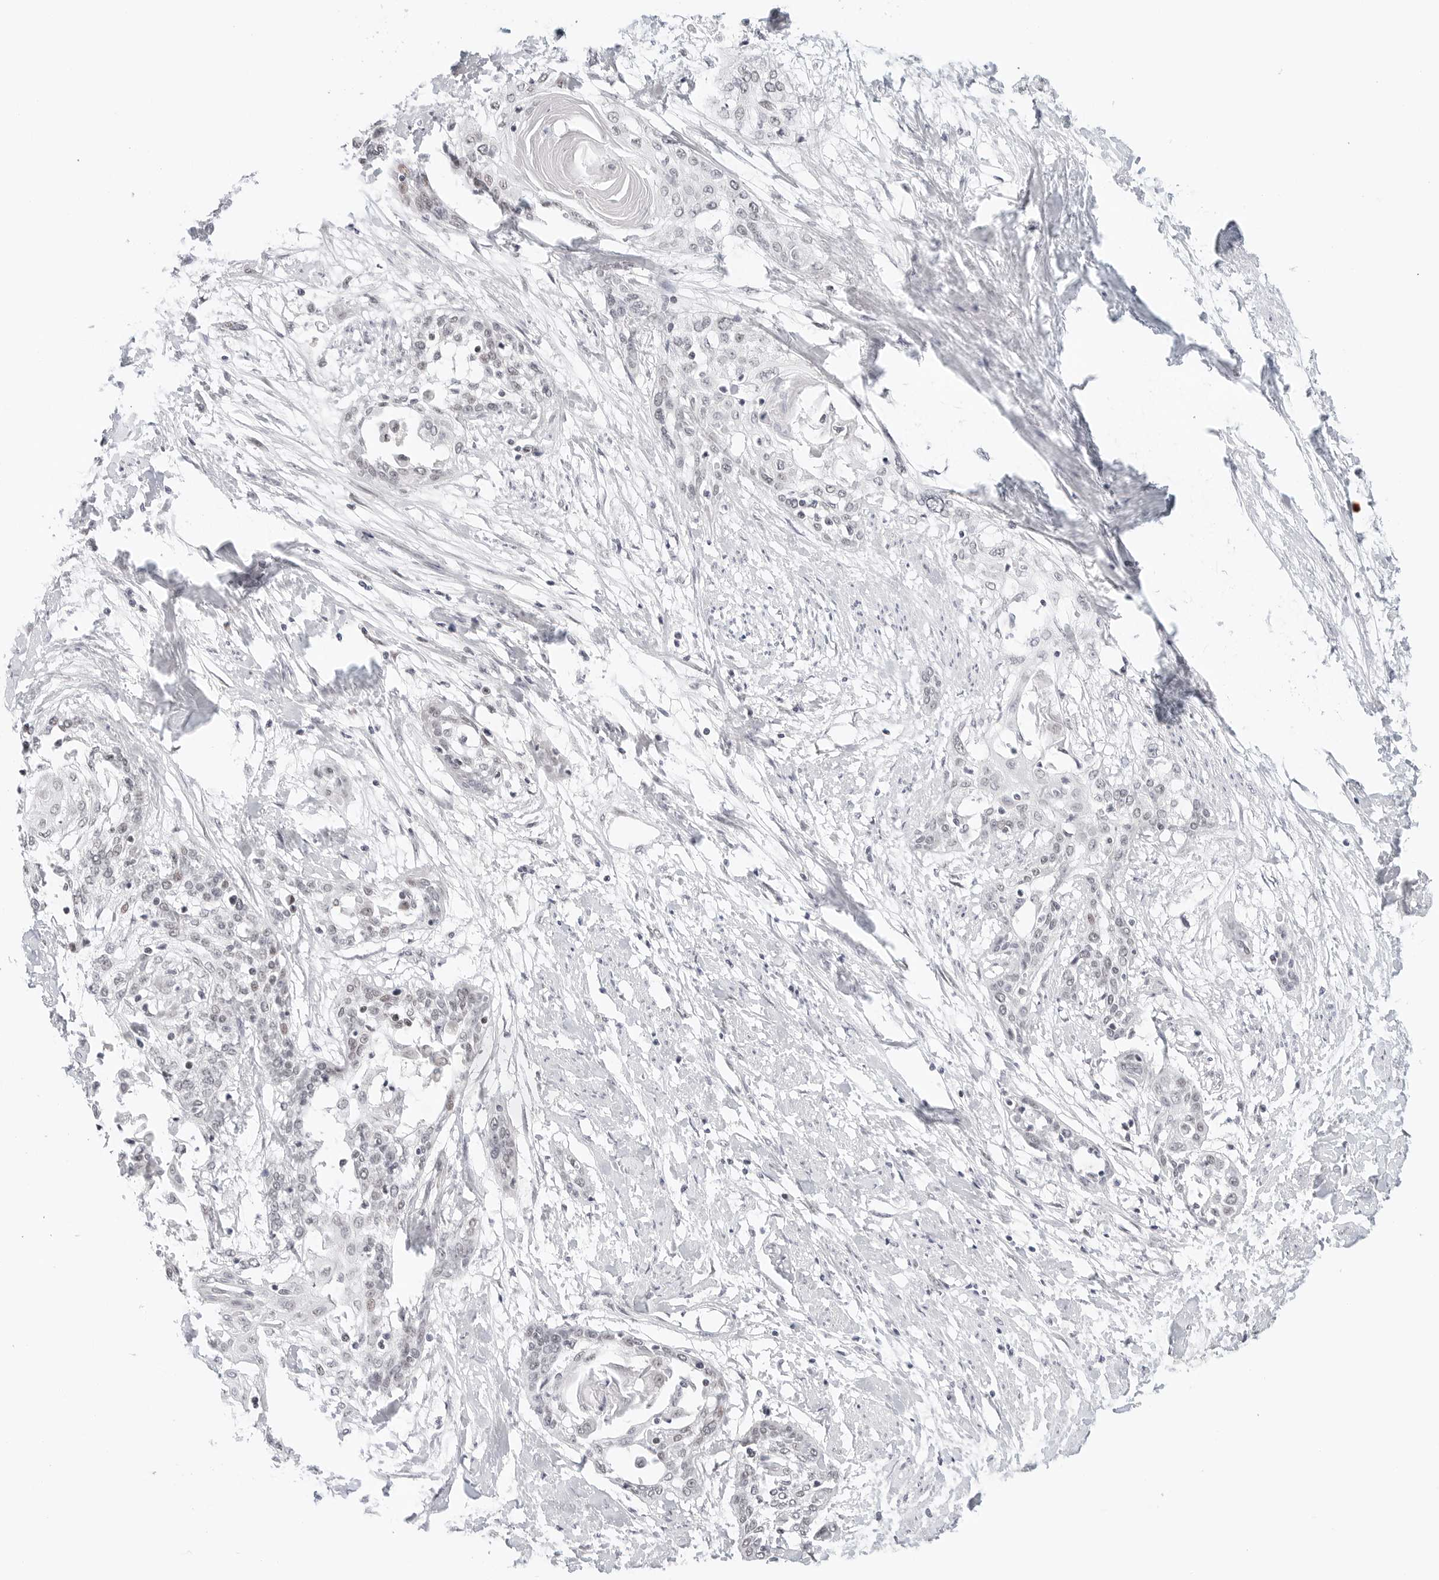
{"staining": {"intensity": "negative", "quantity": "none", "location": "none"}, "tissue": "cervical cancer", "cell_type": "Tumor cells", "image_type": "cancer", "snomed": [{"axis": "morphology", "description": "Squamous cell carcinoma, NOS"}, {"axis": "topography", "description": "Cervix"}], "caption": "Tumor cells are negative for protein expression in human squamous cell carcinoma (cervical). The staining was performed using DAB to visualize the protein expression in brown, while the nuclei were stained in blue with hematoxylin (Magnification: 20x).", "gene": "TSEN2", "patient": {"sex": "female", "age": 57}}